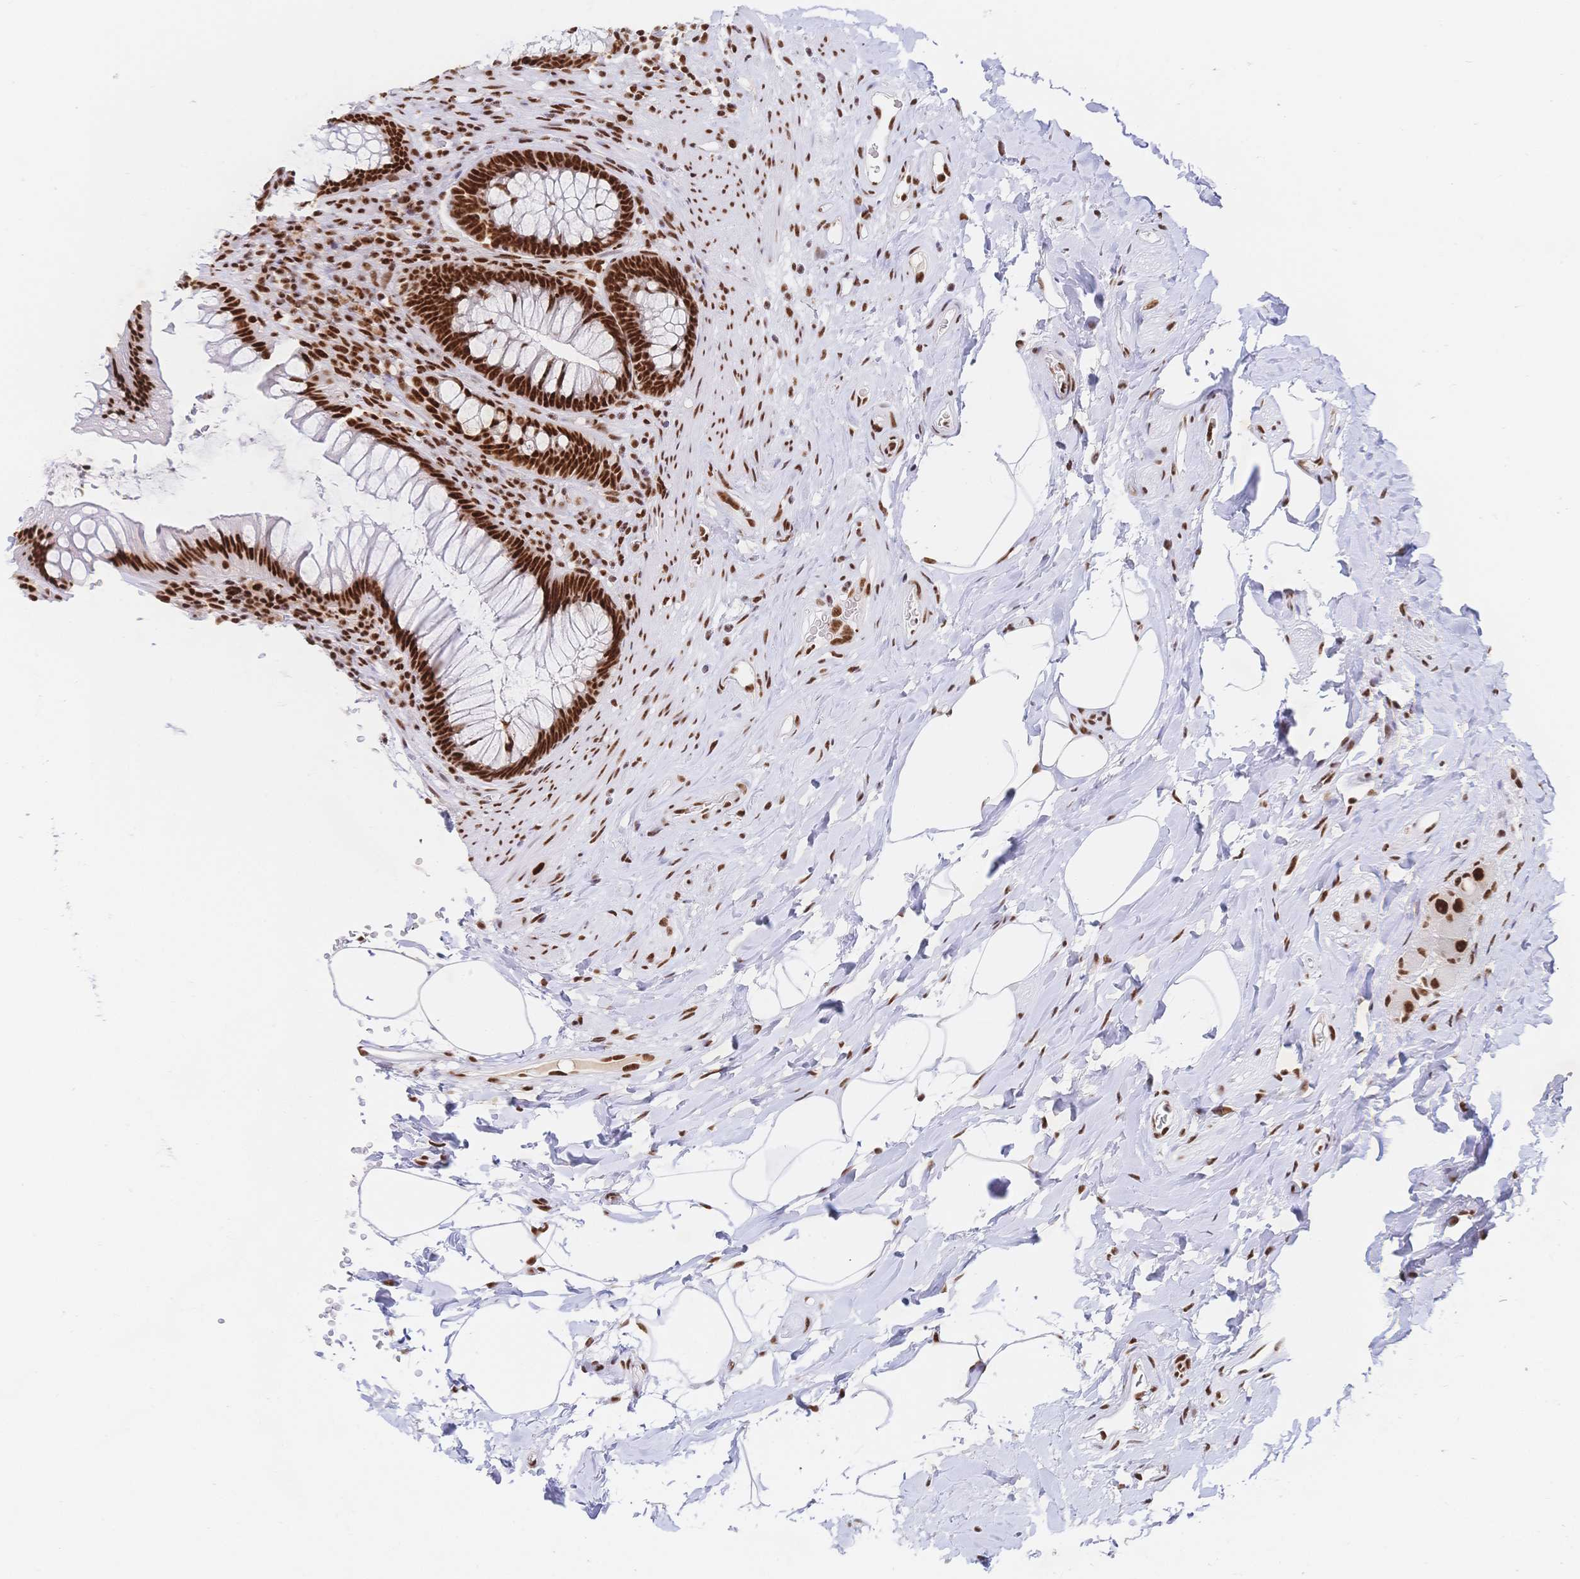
{"staining": {"intensity": "strong", "quantity": ">75%", "location": "nuclear"}, "tissue": "rectum", "cell_type": "Glandular cells", "image_type": "normal", "snomed": [{"axis": "morphology", "description": "Normal tissue, NOS"}, {"axis": "topography", "description": "Rectum"}], "caption": "Immunohistochemical staining of normal human rectum shows strong nuclear protein staining in approximately >75% of glandular cells.", "gene": "SRSF1", "patient": {"sex": "male", "age": 53}}